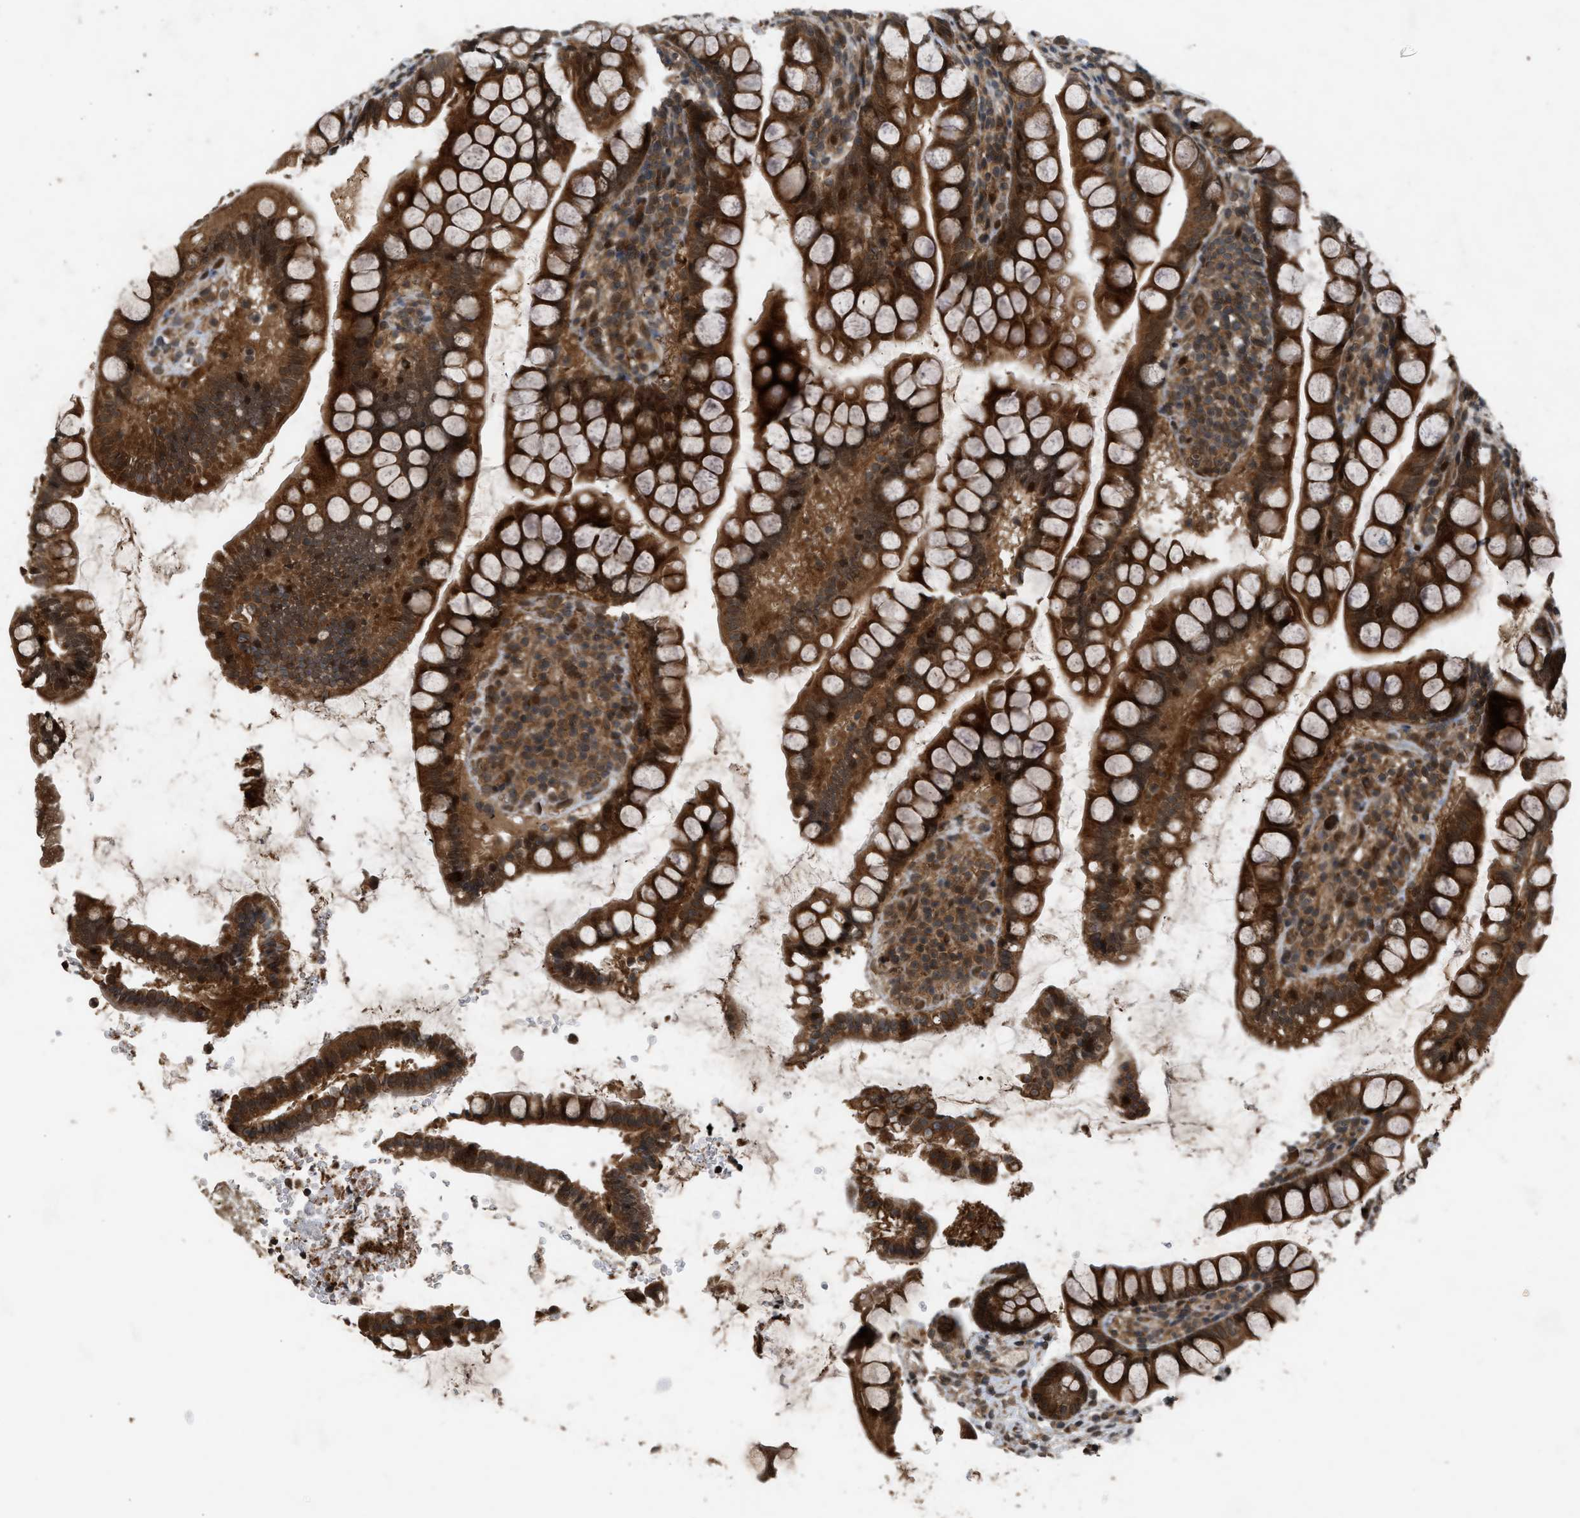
{"staining": {"intensity": "strong", "quantity": ">75%", "location": "cytoplasmic/membranous,nuclear"}, "tissue": "small intestine", "cell_type": "Glandular cells", "image_type": "normal", "snomed": [{"axis": "morphology", "description": "Normal tissue, NOS"}, {"axis": "topography", "description": "Small intestine"}], "caption": "Protein staining exhibits strong cytoplasmic/membranous,nuclear positivity in about >75% of glandular cells in unremarkable small intestine.", "gene": "TXNL1", "patient": {"sex": "female", "age": 84}}